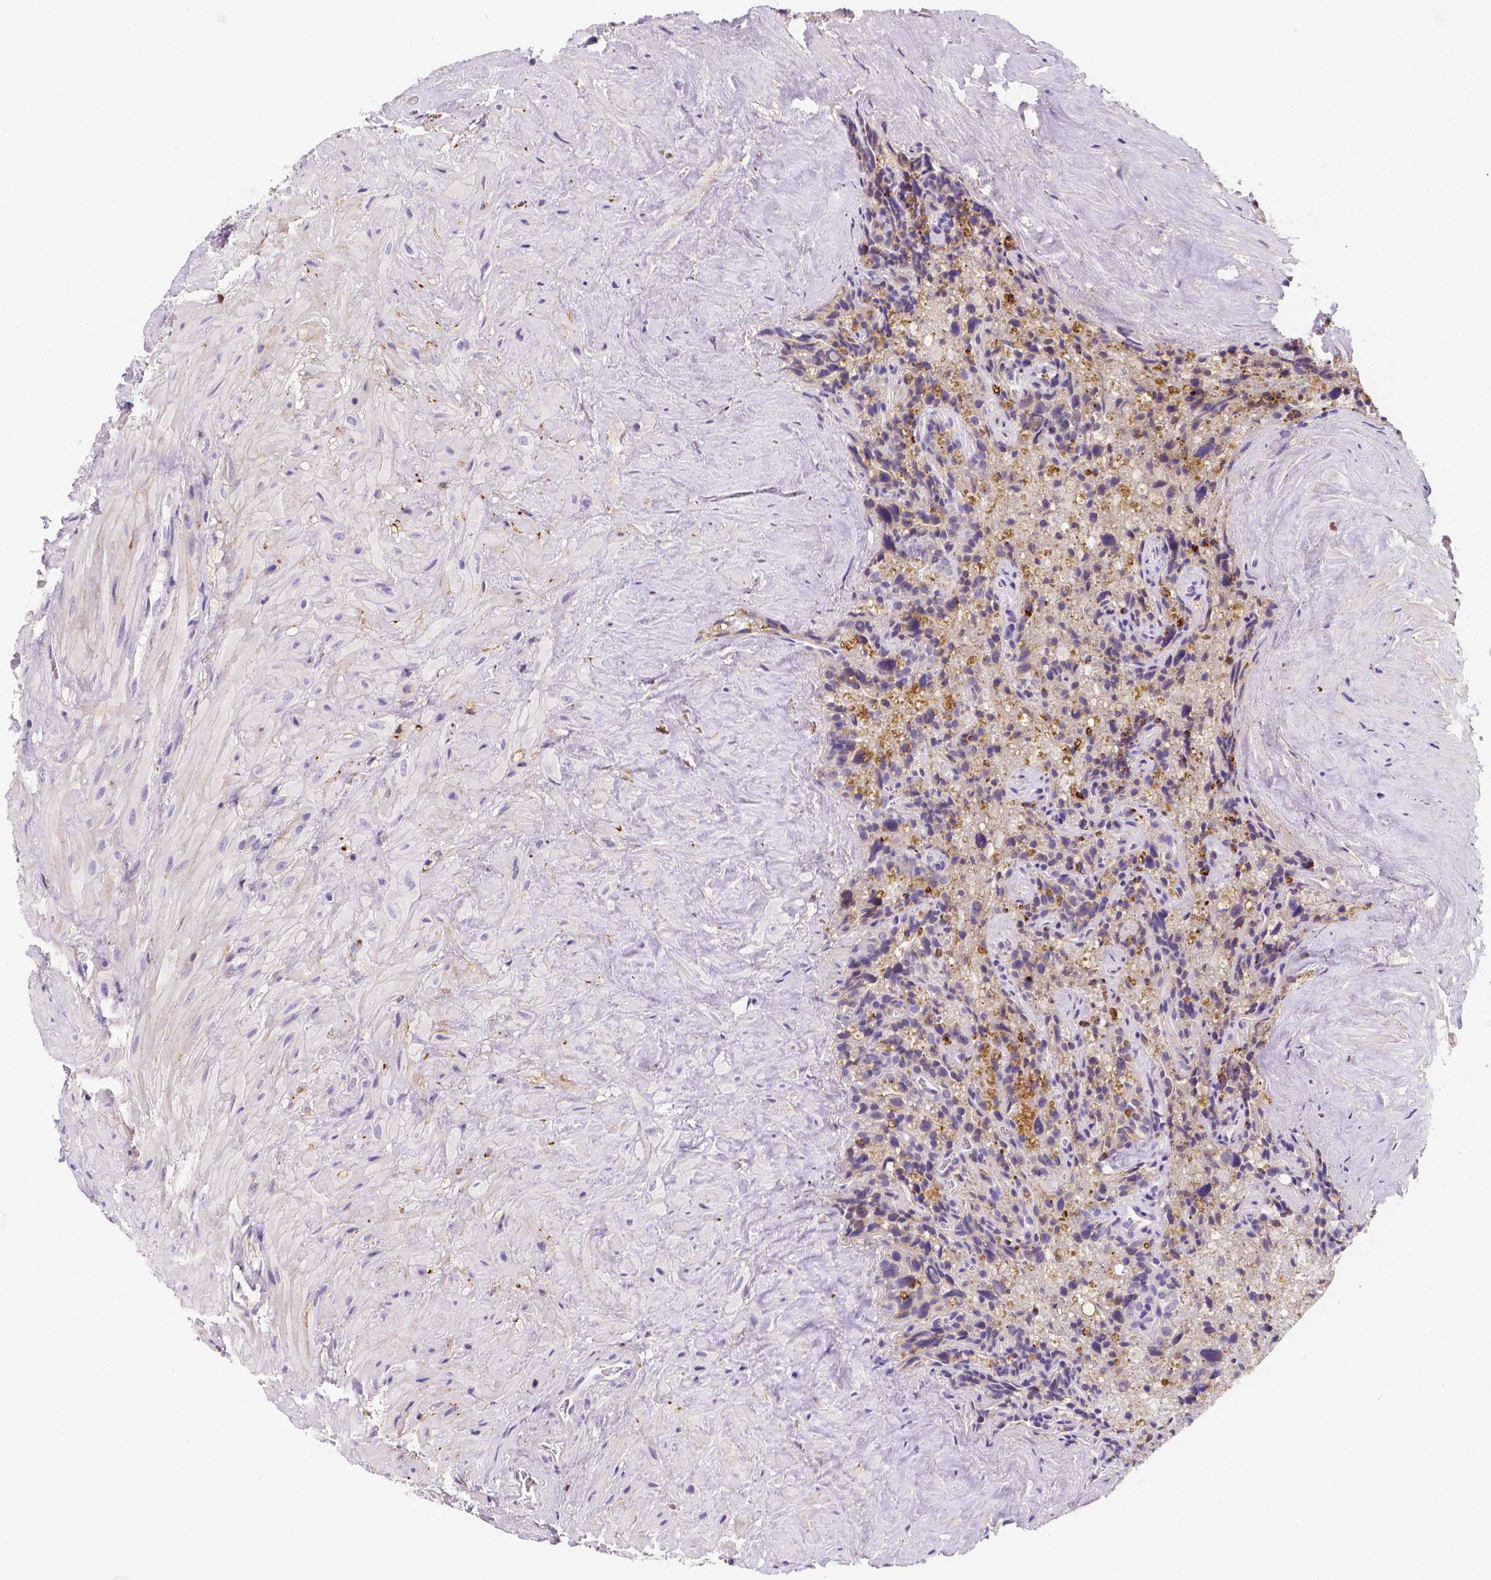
{"staining": {"intensity": "moderate", "quantity": "<25%", "location": "cytoplasmic/membranous"}, "tissue": "seminal vesicle", "cell_type": "Glandular cells", "image_type": "normal", "snomed": [{"axis": "morphology", "description": "Normal tissue, NOS"}, {"axis": "topography", "description": "Prostate"}, {"axis": "topography", "description": "Seminal veicle"}], "caption": "Normal seminal vesicle was stained to show a protein in brown. There is low levels of moderate cytoplasmic/membranous expression in approximately <25% of glandular cells.", "gene": "GABRD", "patient": {"sex": "male", "age": 71}}